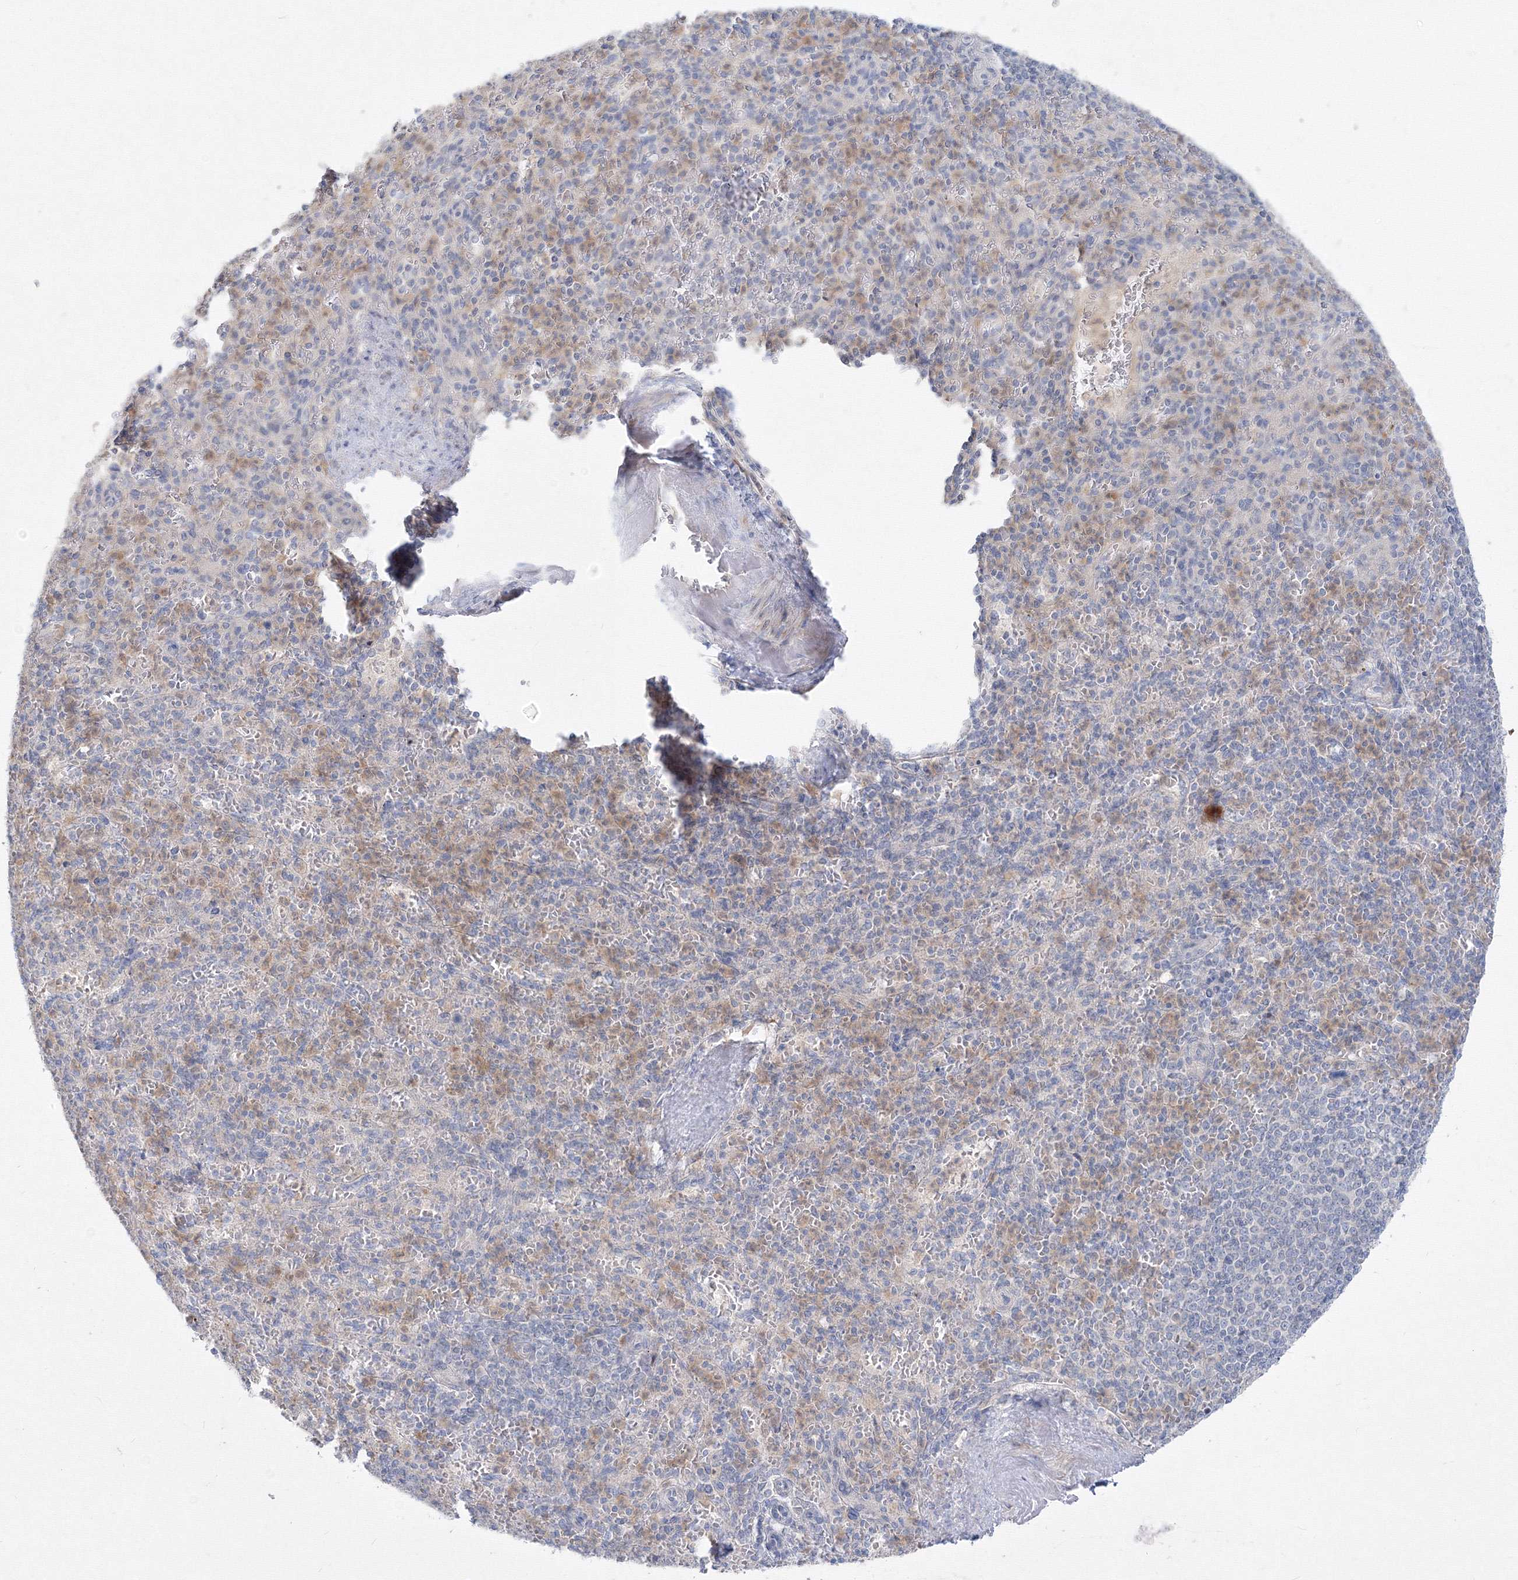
{"staining": {"intensity": "moderate", "quantity": "<25%", "location": "cytoplasmic/membranous"}, "tissue": "spleen", "cell_type": "Cells in red pulp", "image_type": "normal", "snomed": [{"axis": "morphology", "description": "Normal tissue, NOS"}, {"axis": "topography", "description": "Spleen"}], "caption": "Immunohistochemical staining of benign human spleen reveals <25% levels of moderate cytoplasmic/membranous protein expression in approximately <25% of cells in red pulp. Using DAB (brown) and hematoxylin (blue) stains, captured at high magnification using brightfield microscopy.", "gene": "FBXL8", "patient": {"sex": "female", "age": 74}}